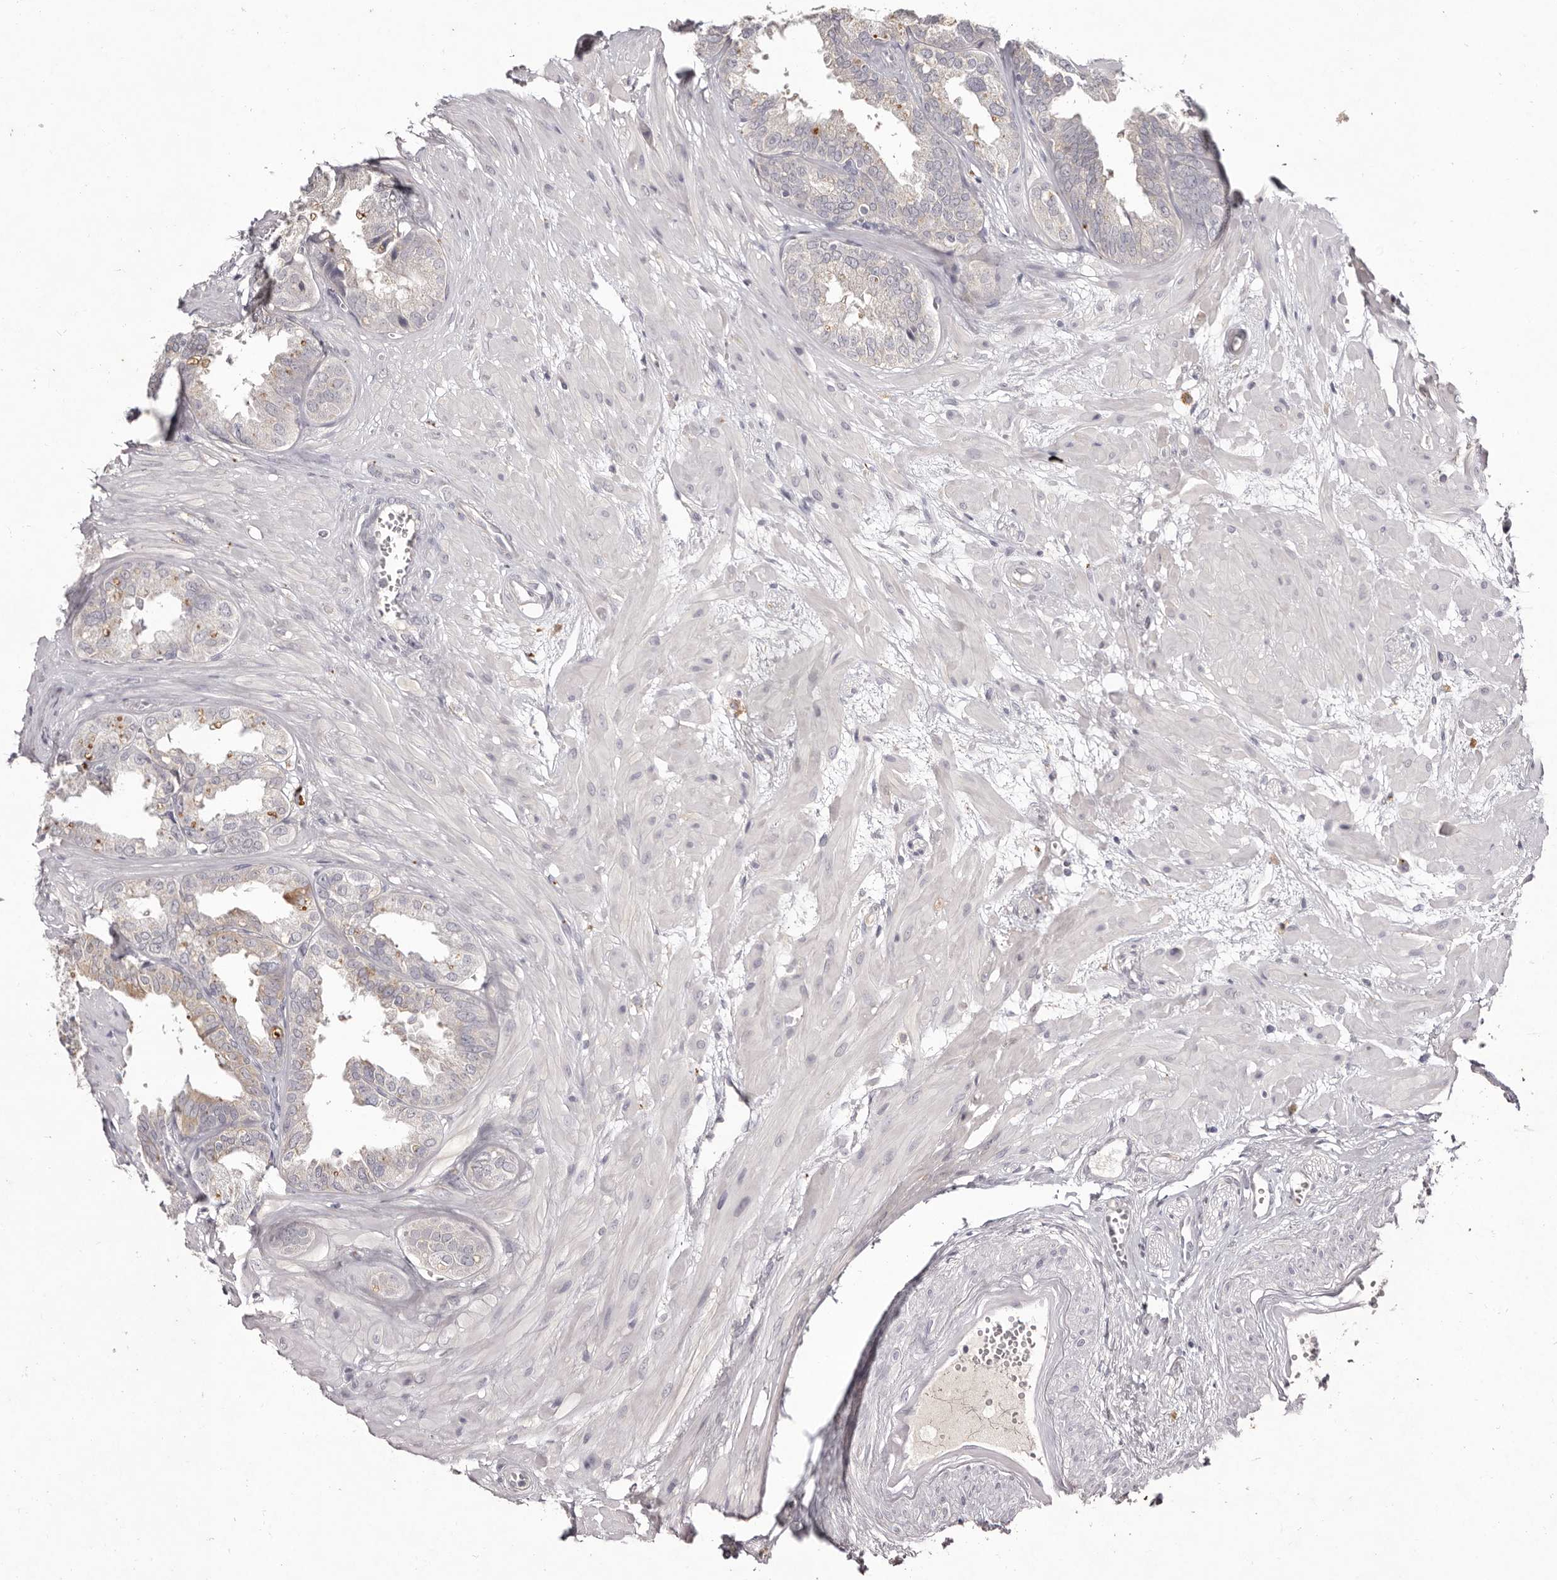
{"staining": {"intensity": "negative", "quantity": "none", "location": "none"}, "tissue": "seminal vesicle", "cell_type": "Glandular cells", "image_type": "normal", "snomed": [{"axis": "morphology", "description": "Normal tissue, NOS"}, {"axis": "topography", "description": "Prostate"}, {"axis": "topography", "description": "Seminal veicle"}], "caption": "IHC micrograph of unremarkable seminal vesicle: human seminal vesicle stained with DAB (3,3'-diaminobenzidine) reveals no significant protein staining in glandular cells.", "gene": "SCUBE2", "patient": {"sex": "male", "age": 51}}